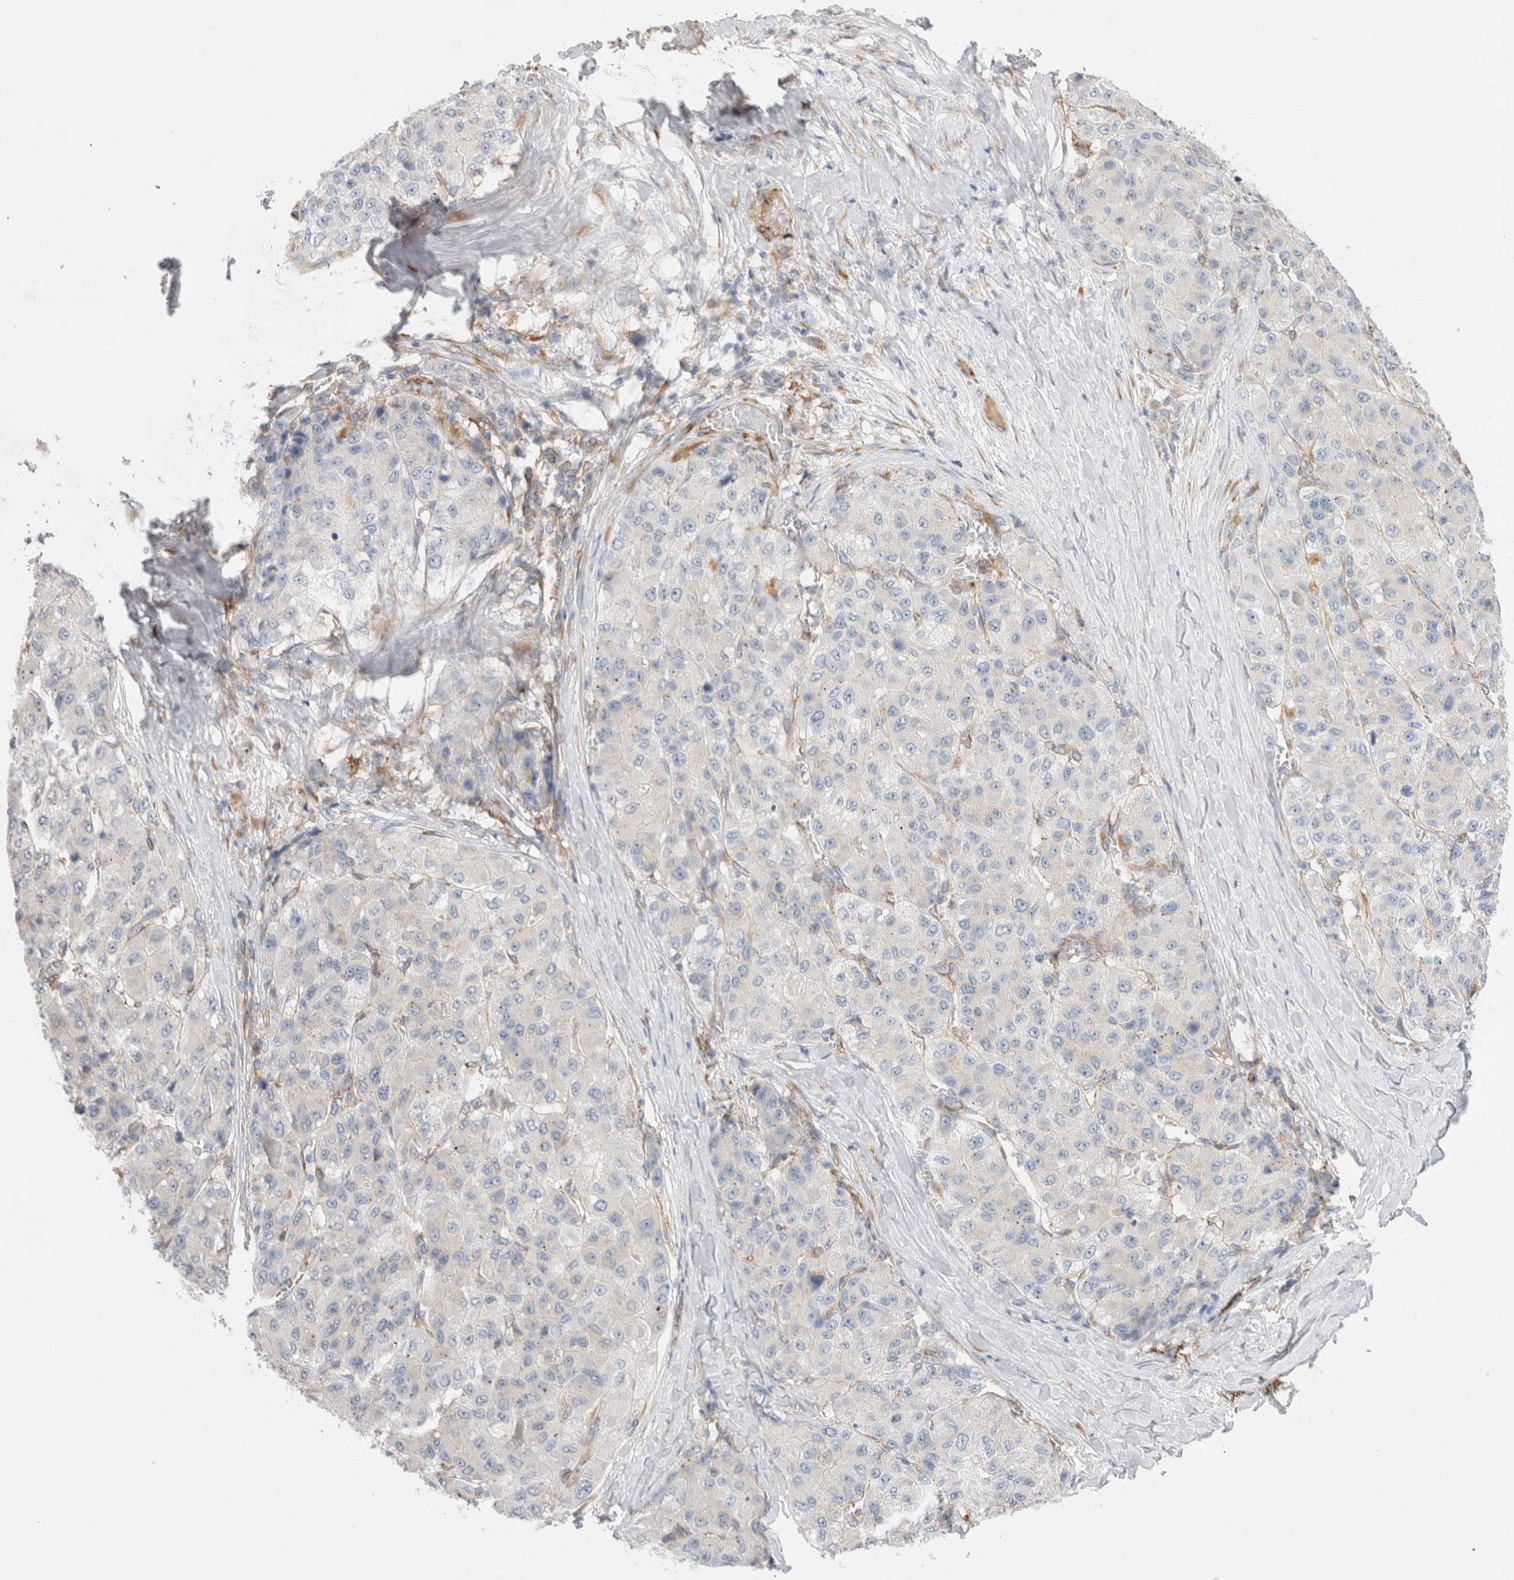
{"staining": {"intensity": "negative", "quantity": "none", "location": "none"}, "tissue": "liver cancer", "cell_type": "Tumor cells", "image_type": "cancer", "snomed": [{"axis": "morphology", "description": "Carcinoma, Hepatocellular, NOS"}, {"axis": "topography", "description": "Liver"}], "caption": "An image of liver hepatocellular carcinoma stained for a protein displays no brown staining in tumor cells.", "gene": "CNPY4", "patient": {"sex": "male", "age": 80}}